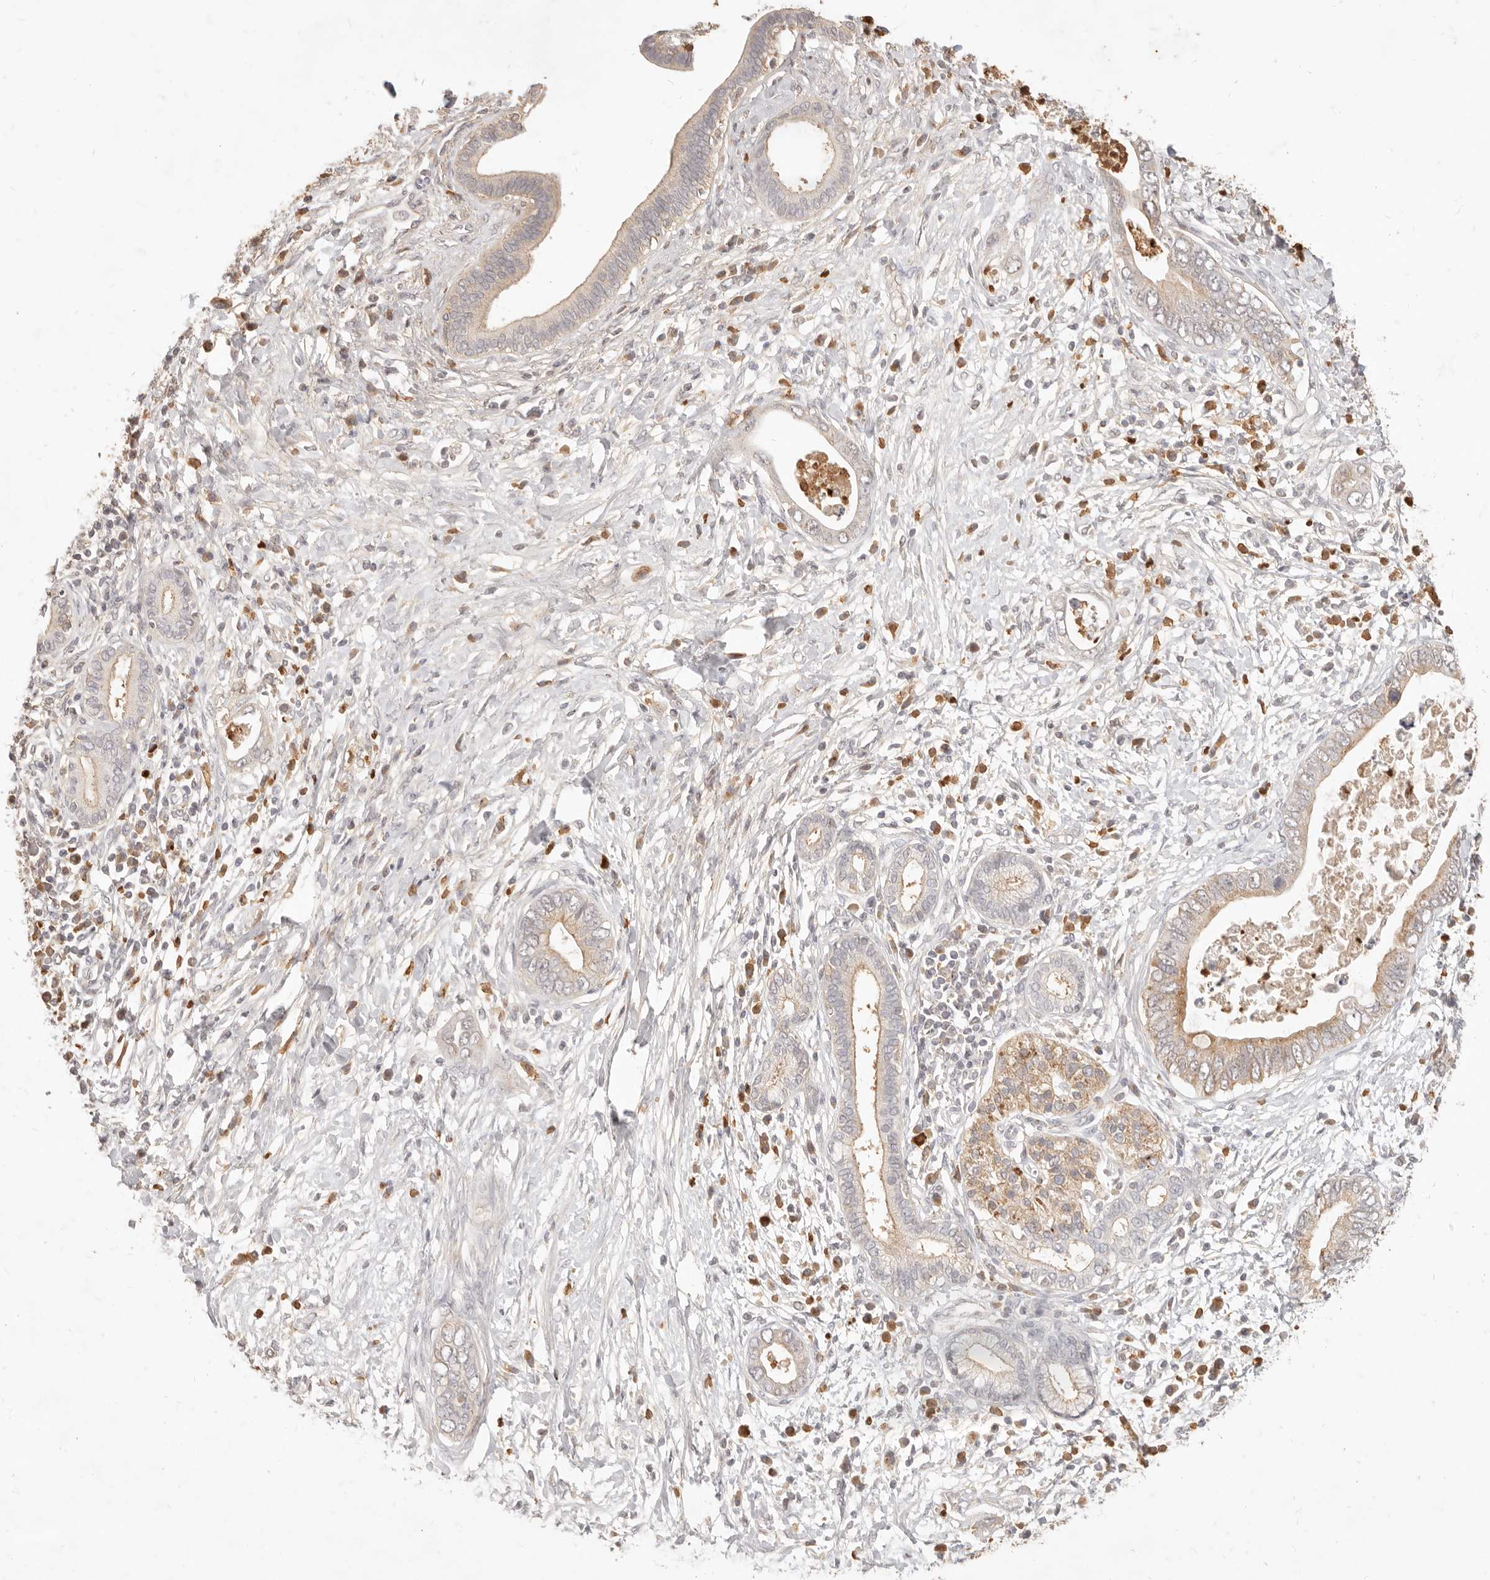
{"staining": {"intensity": "weak", "quantity": "25%-75%", "location": "cytoplasmic/membranous"}, "tissue": "pancreatic cancer", "cell_type": "Tumor cells", "image_type": "cancer", "snomed": [{"axis": "morphology", "description": "Adenocarcinoma, NOS"}, {"axis": "topography", "description": "Pancreas"}], "caption": "Human pancreatic cancer stained with a brown dye shows weak cytoplasmic/membranous positive expression in approximately 25%-75% of tumor cells.", "gene": "TMTC2", "patient": {"sex": "male", "age": 75}}